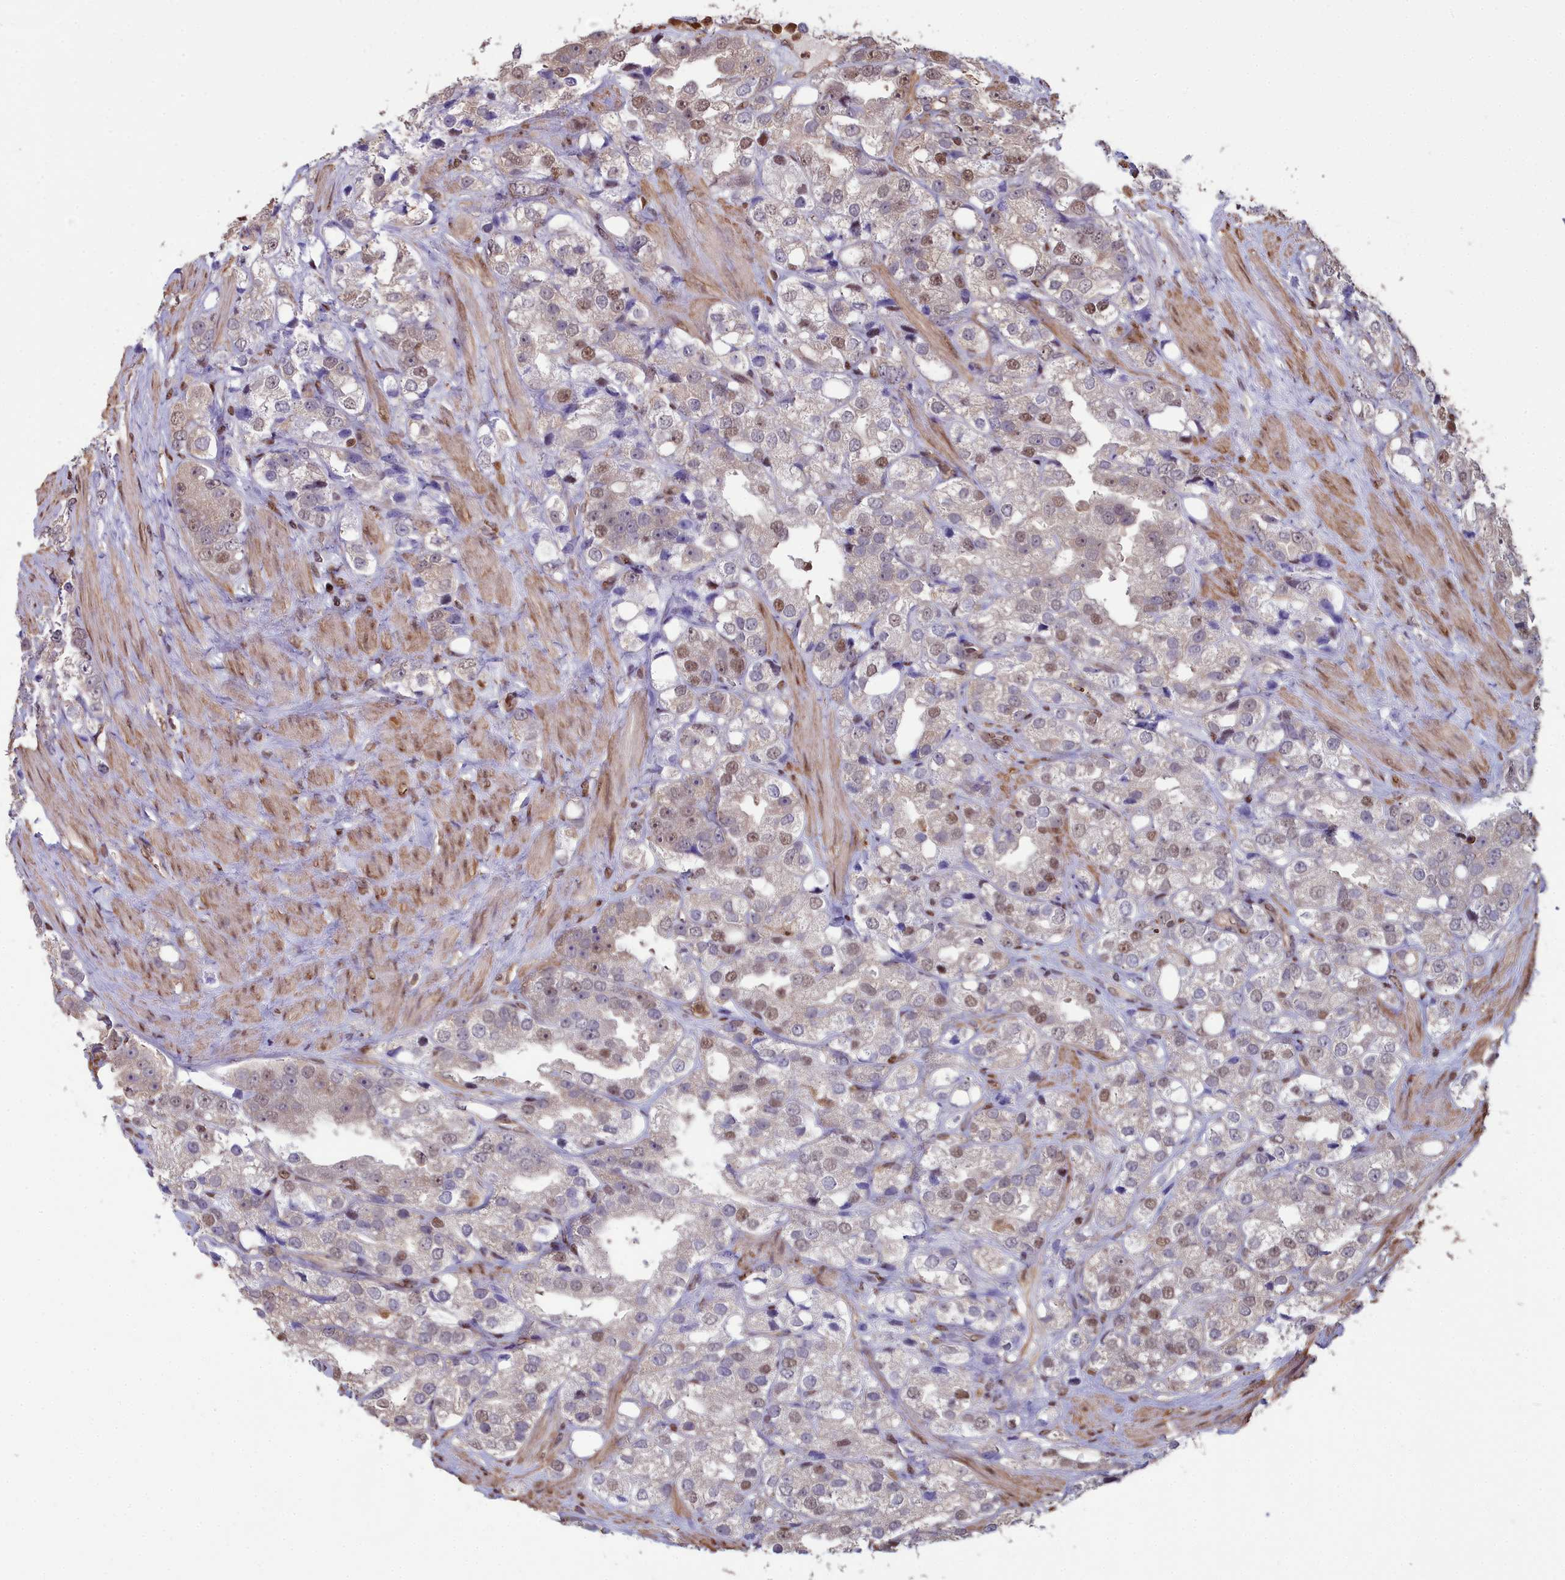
{"staining": {"intensity": "moderate", "quantity": "<25%", "location": "nuclear"}, "tissue": "prostate cancer", "cell_type": "Tumor cells", "image_type": "cancer", "snomed": [{"axis": "morphology", "description": "Adenocarcinoma, NOS"}, {"axis": "topography", "description": "Prostate"}], "caption": "IHC histopathology image of neoplastic tissue: prostate cancer stained using immunohistochemistry shows low levels of moderate protein expression localized specifically in the nuclear of tumor cells, appearing as a nuclear brown color.", "gene": "GAPDH", "patient": {"sex": "male", "age": 79}}